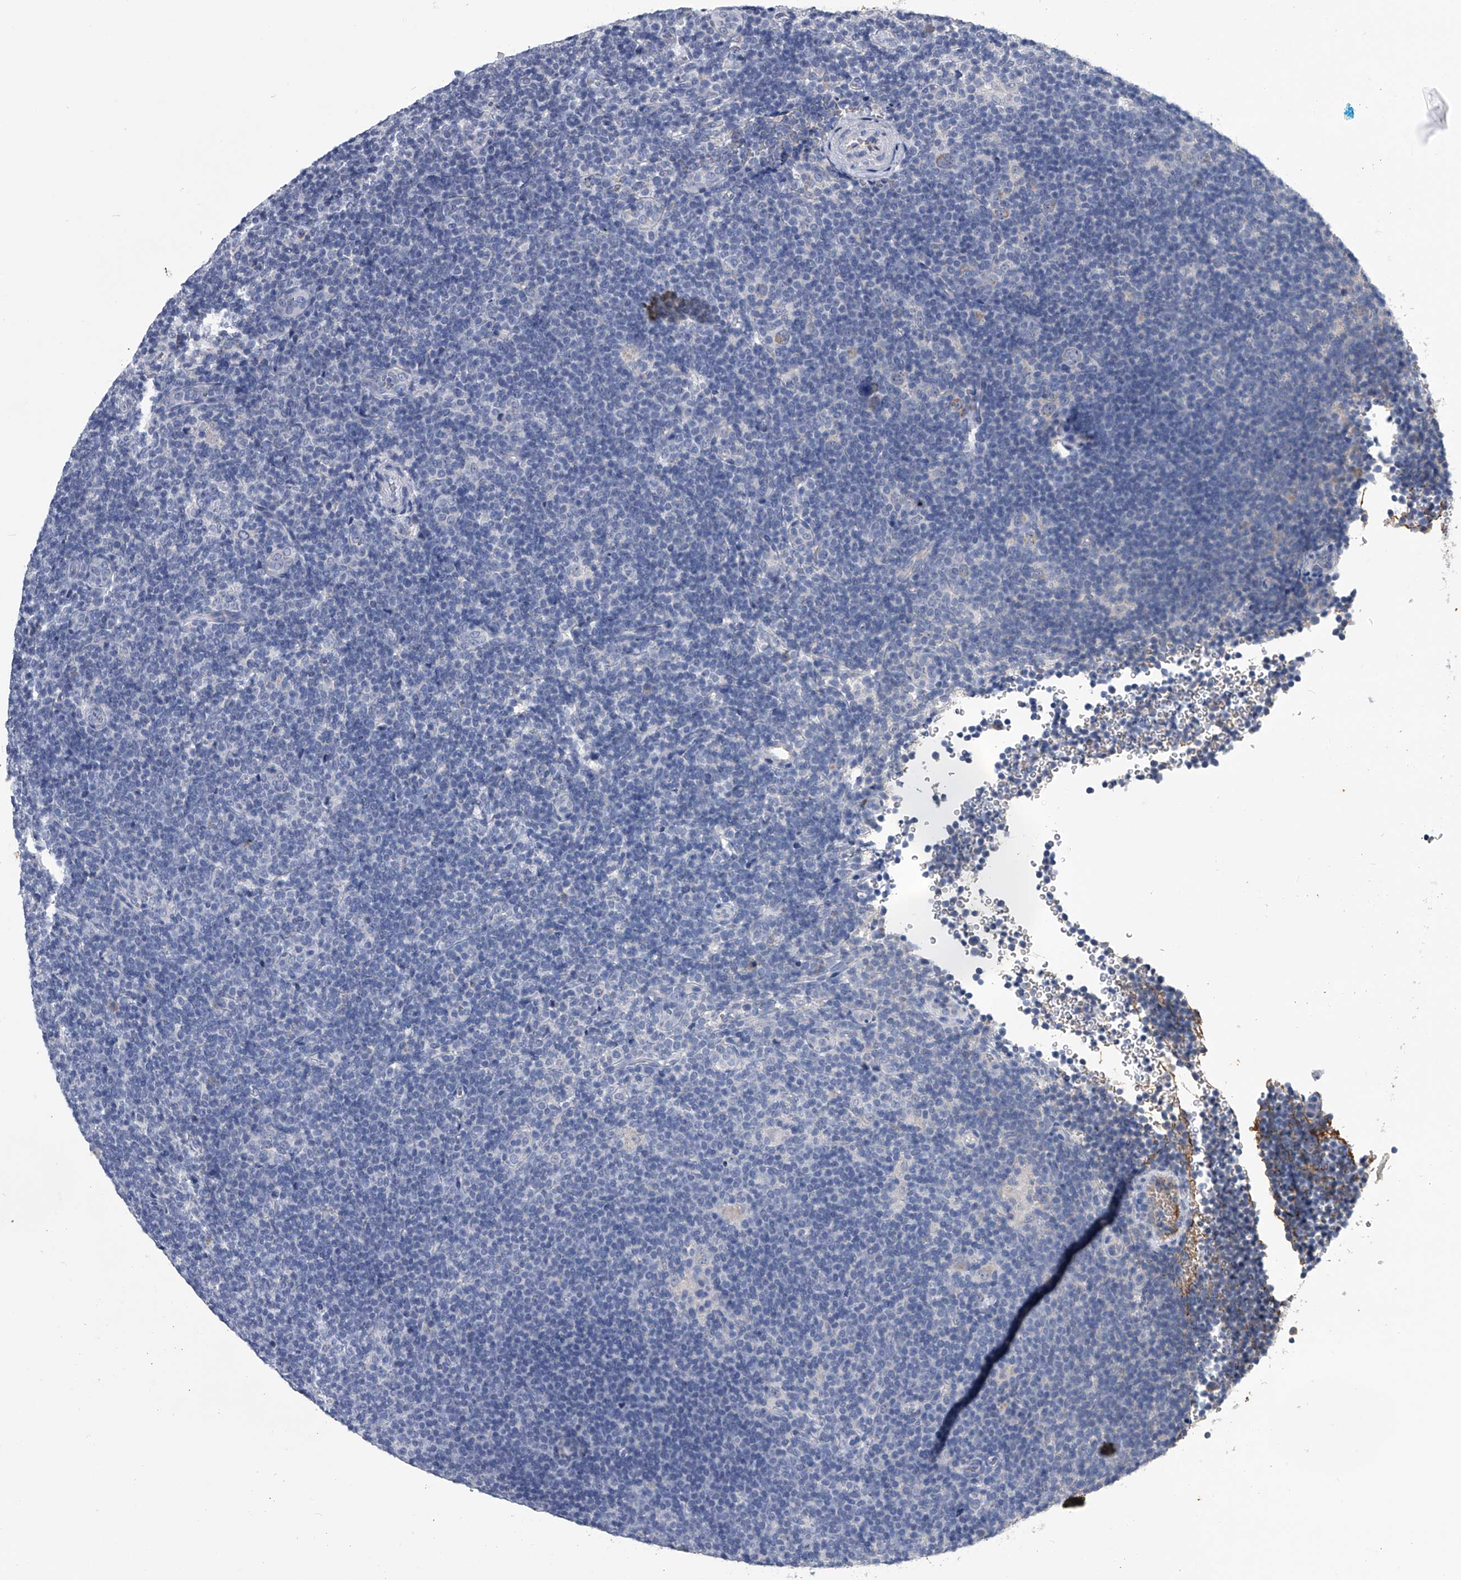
{"staining": {"intensity": "negative", "quantity": "none", "location": "none"}, "tissue": "lymphoma", "cell_type": "Tumor cells", "image_type": "cancer", "snomed": [{"axis": "morphology", "description": "Hodgkin's disease, NOS"}, {"axis": "topography", "description": "Lymph node"}], "caption": "IHC image of neoplastic tissue: human Hodgkin's disease stained with DAB (3,3'-diaminobenzidine) exhibits no significant protein expression in tumor cells. (DAB (3,3'-diaminobenzidine) immunohistochemistry visualized using brightfield microscopy, high magnification).", "gene": "OAT", "patient": {"sex": "female", "age": 57}}